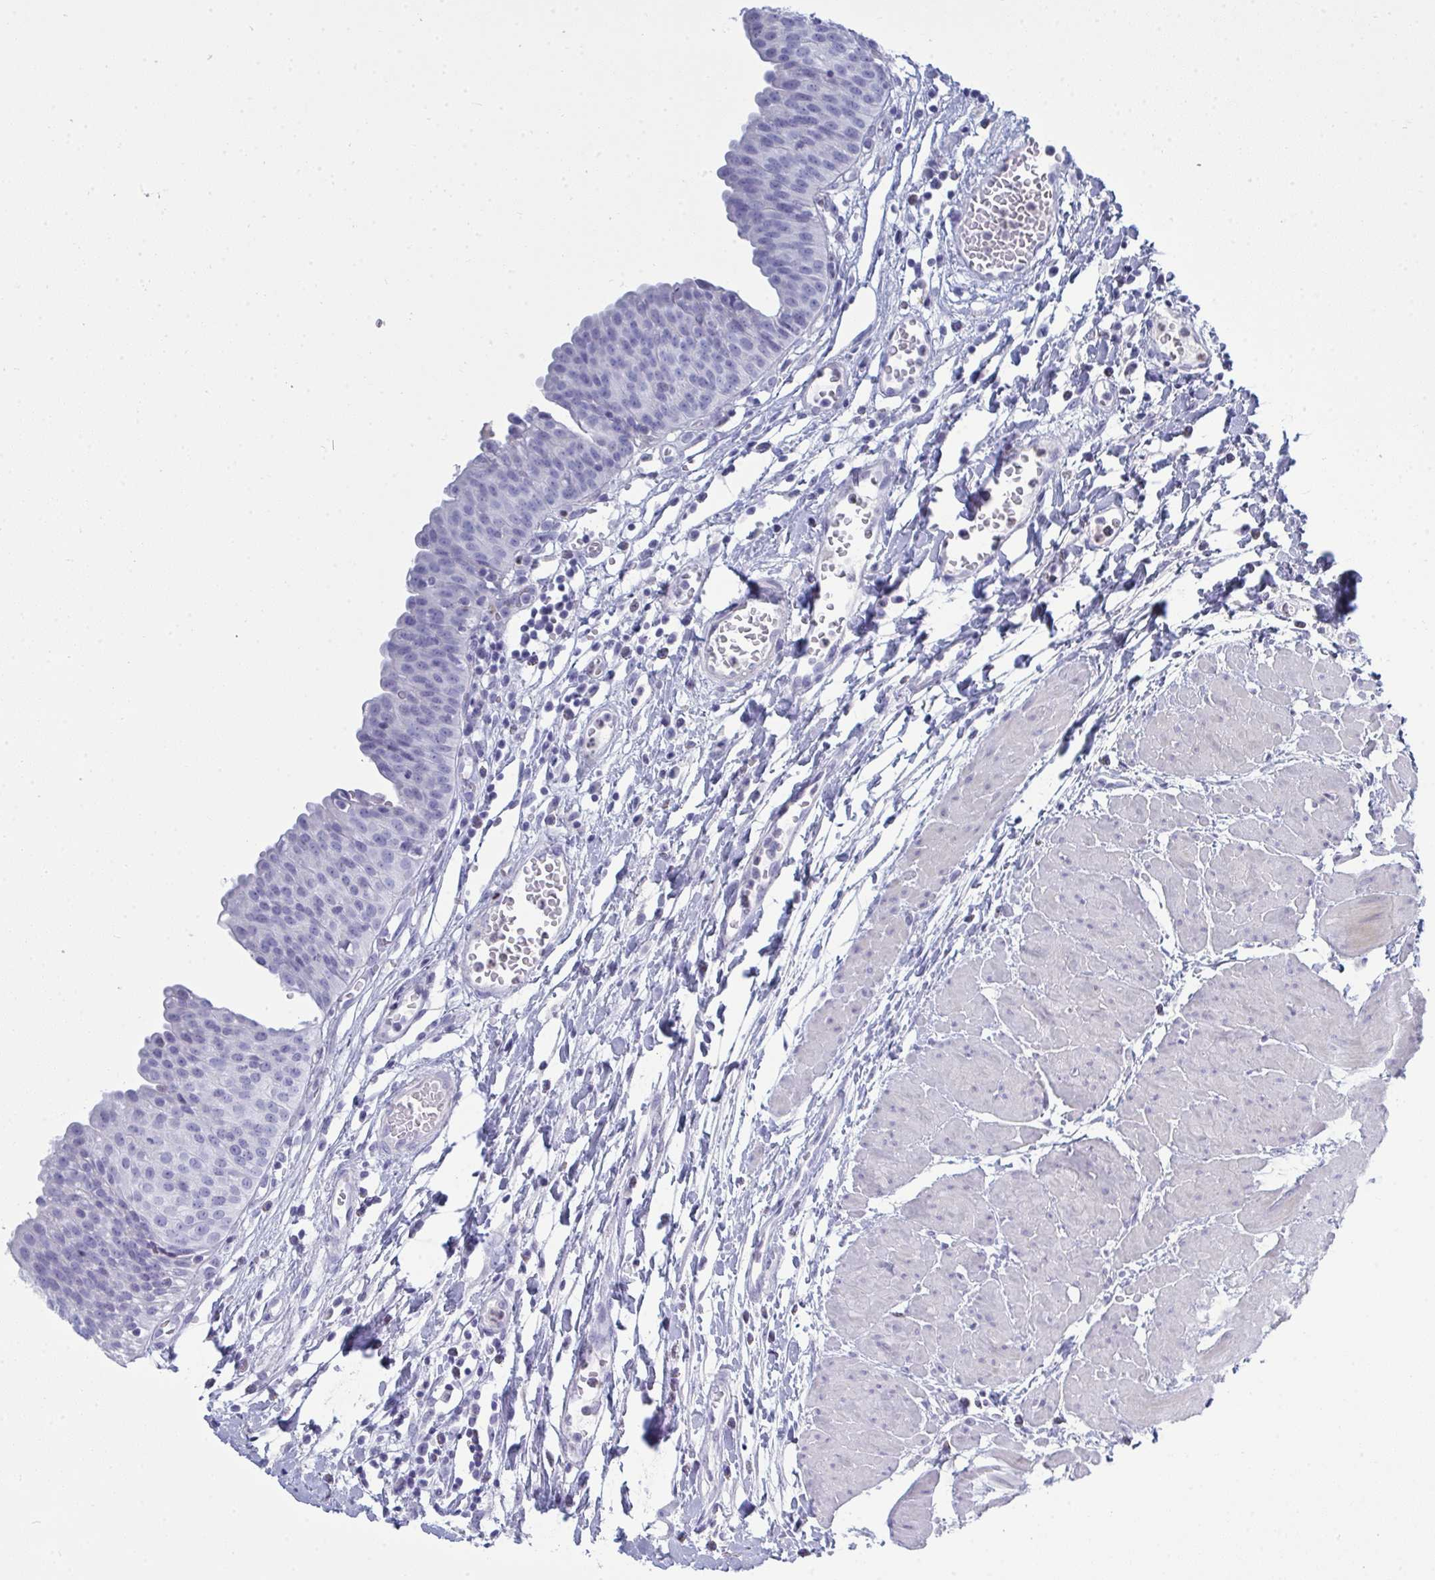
{"staining": {"intensity": "negative", "quantity": "none", "location": "none"}, "tissue": "urinary bladder", "cell_type": "Urothelial cells", "image_type": "normal", "snomed": [{"axis": "morphology", "description": "Normal tissue, NOS"}, {"axis": "topography", "description": "Urinary bladder"}], "caption": "This is a photomicrograph of immunohistochemistry staining of unremarkable urinary bladder, which shows no expression in urothelial cells.", "gene": "SERPINB10", "patient": {"sex": "male", "age": 64}}